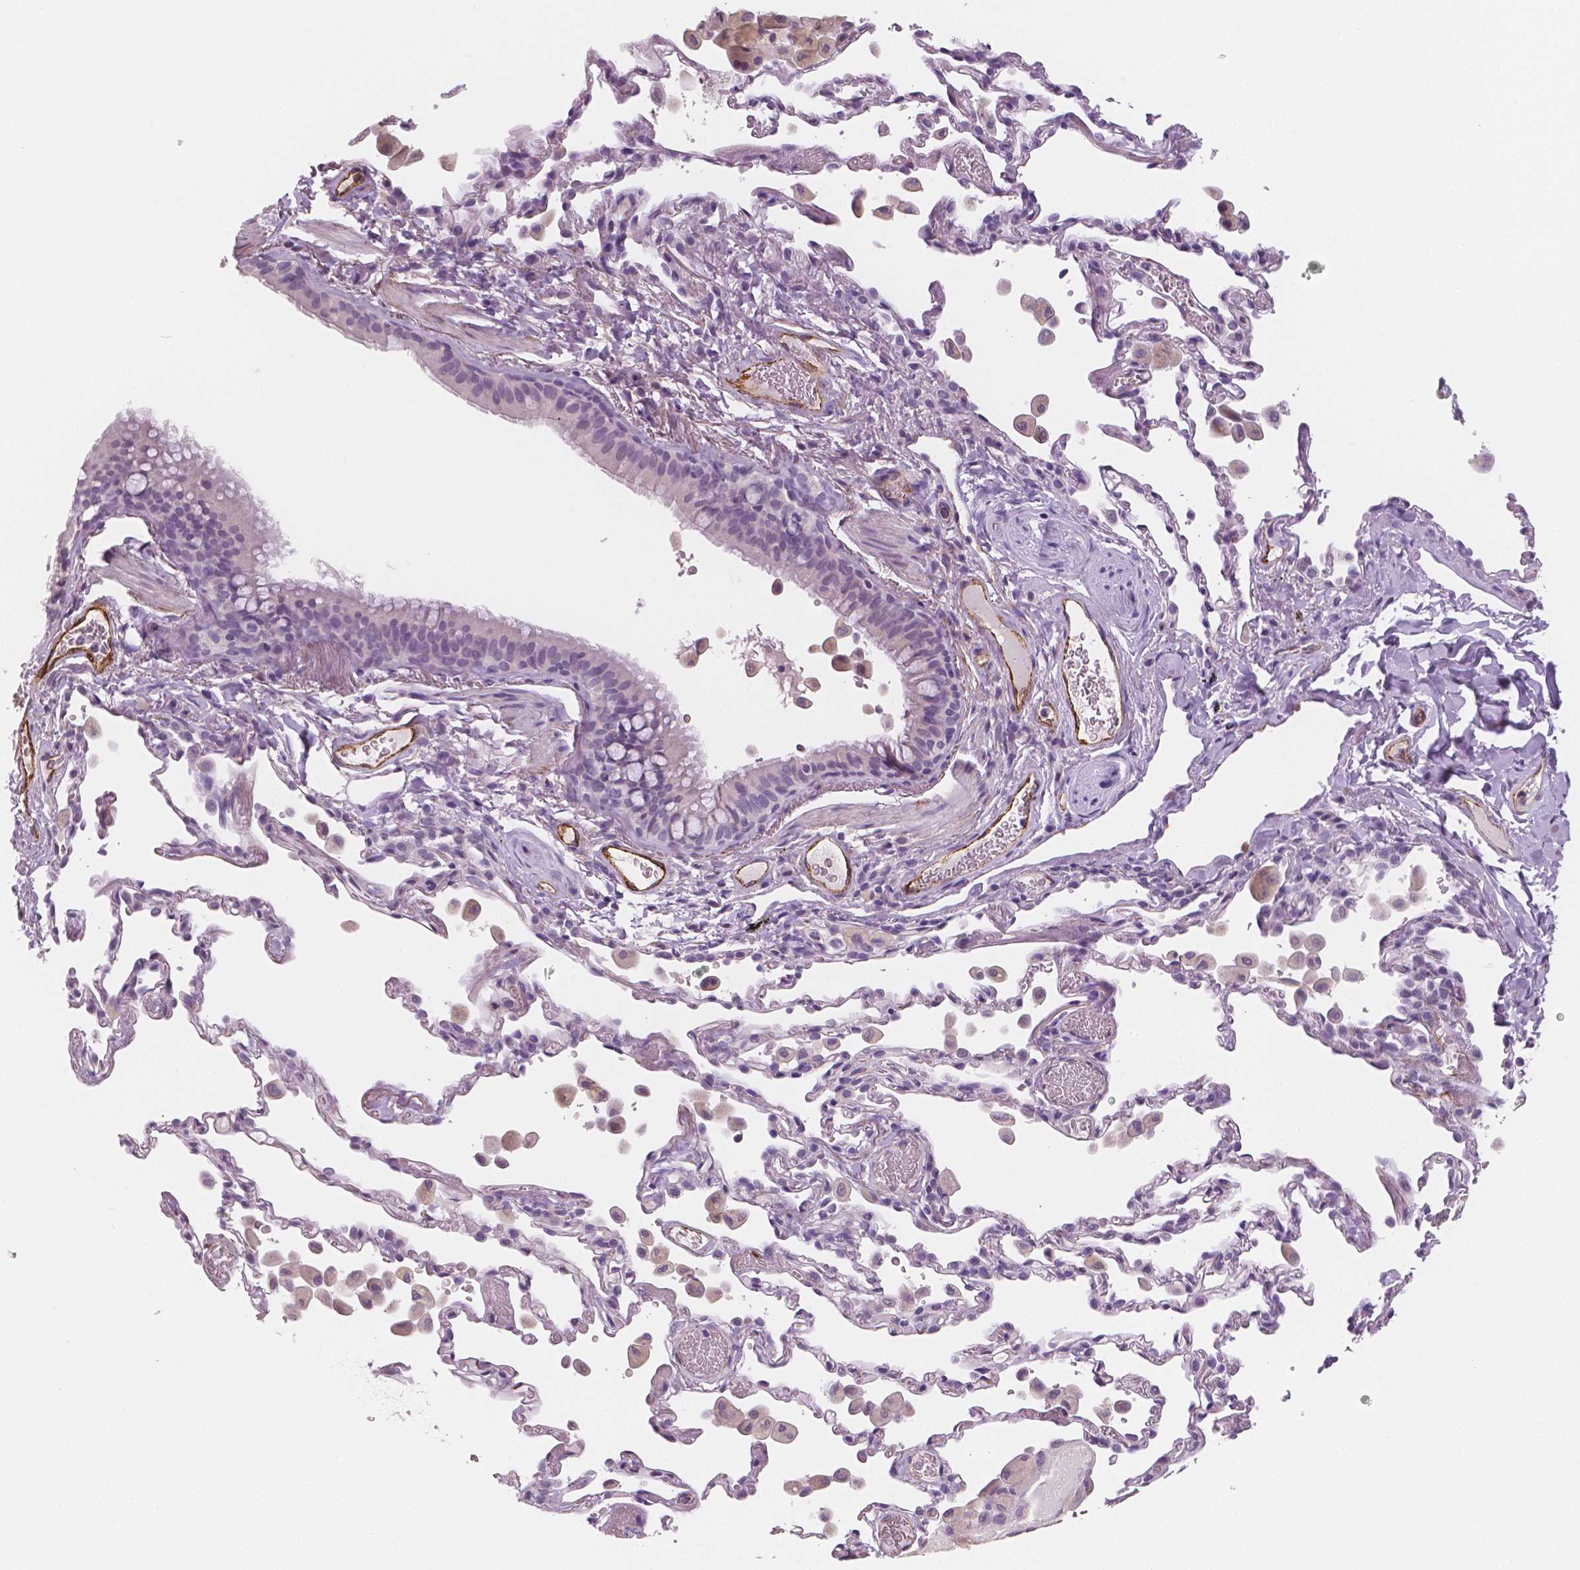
{"staining": {"intensity": "negative", "quantity": "none", "location": "none"}, "tissue": "bronchus", "cell_type": "Respiratory epithelial cells", "image_type": "normal", "snomed": [{"axis": "morphology", "description": "Normal tissue, NOS"}, {"axis": "topography", "description": "Bronchus"}, {"axis": "topography", "description": "Lung"}], "caption": "Immunohistochemistry photomicrograph of benign human bronchus stained for a protein (brown), which exhibits no positivity in respiratory epithelial cells.", "gene": "TSPAN7", "patient": {"sex": "male", "age": 54}}